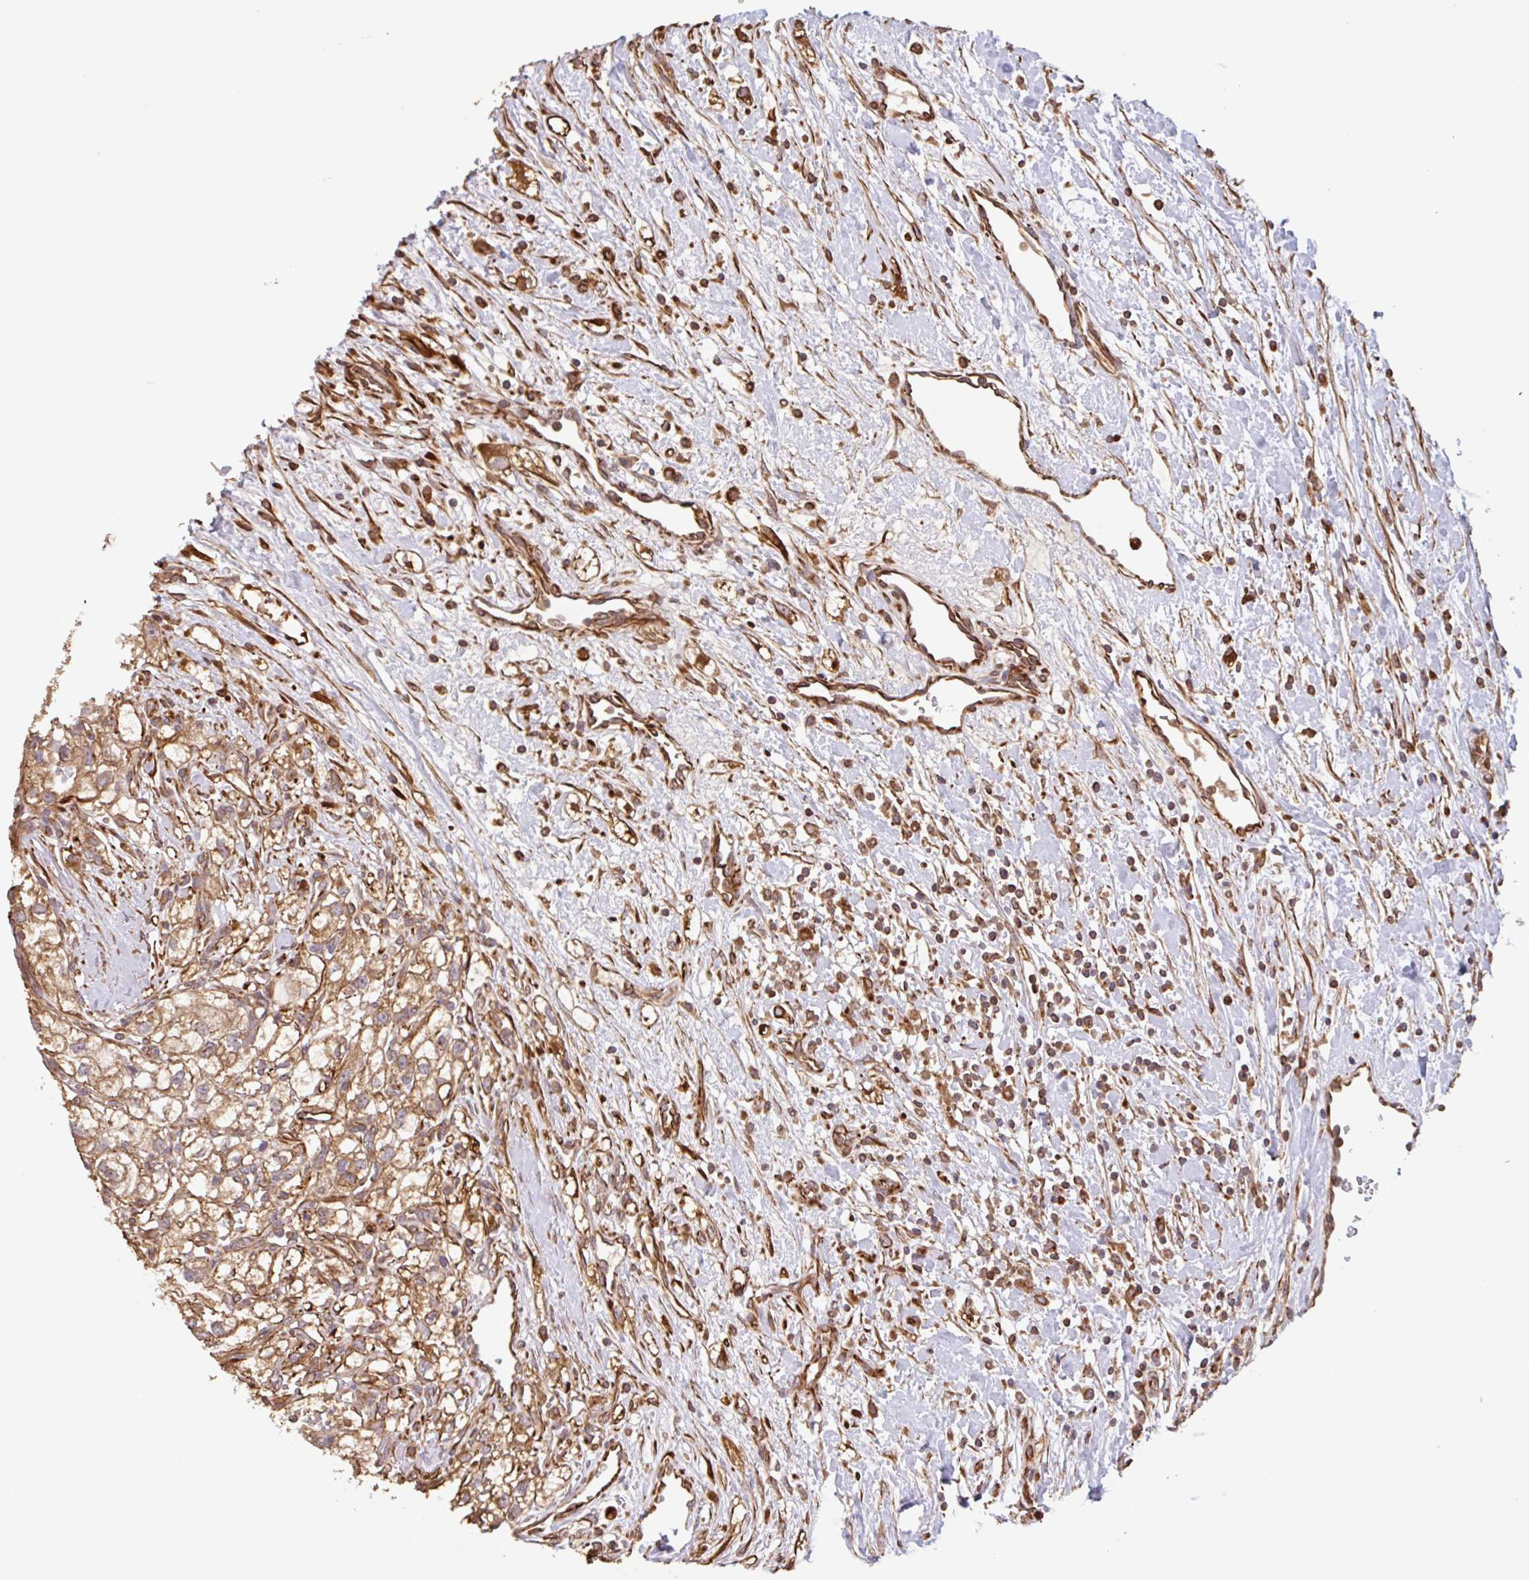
{"staining": {"intensity": "moderate", "quantity": ">75%", "location": "cytoplasmic/membranous"}, "tissue": "renal cancer", "cell_type": "Tumor cells", "image_type": "cancer", "snomed": [{"axis": "morphology", "description": "Adenocarcinoma, NOS"}, {"axis": "topography", "description": "Kidney"}], "caption": "This histopathology image displays renal adenocarcinoma stained with immunohistochemistry (IHC) to label a protein in brown. The cytoplasmic/membranous of tumor cells show moderate positivity for the protein. Nuclei are counter-stained blue.", "gene": "ZNF790", "patient": {"sex": "male", "age": 59}}